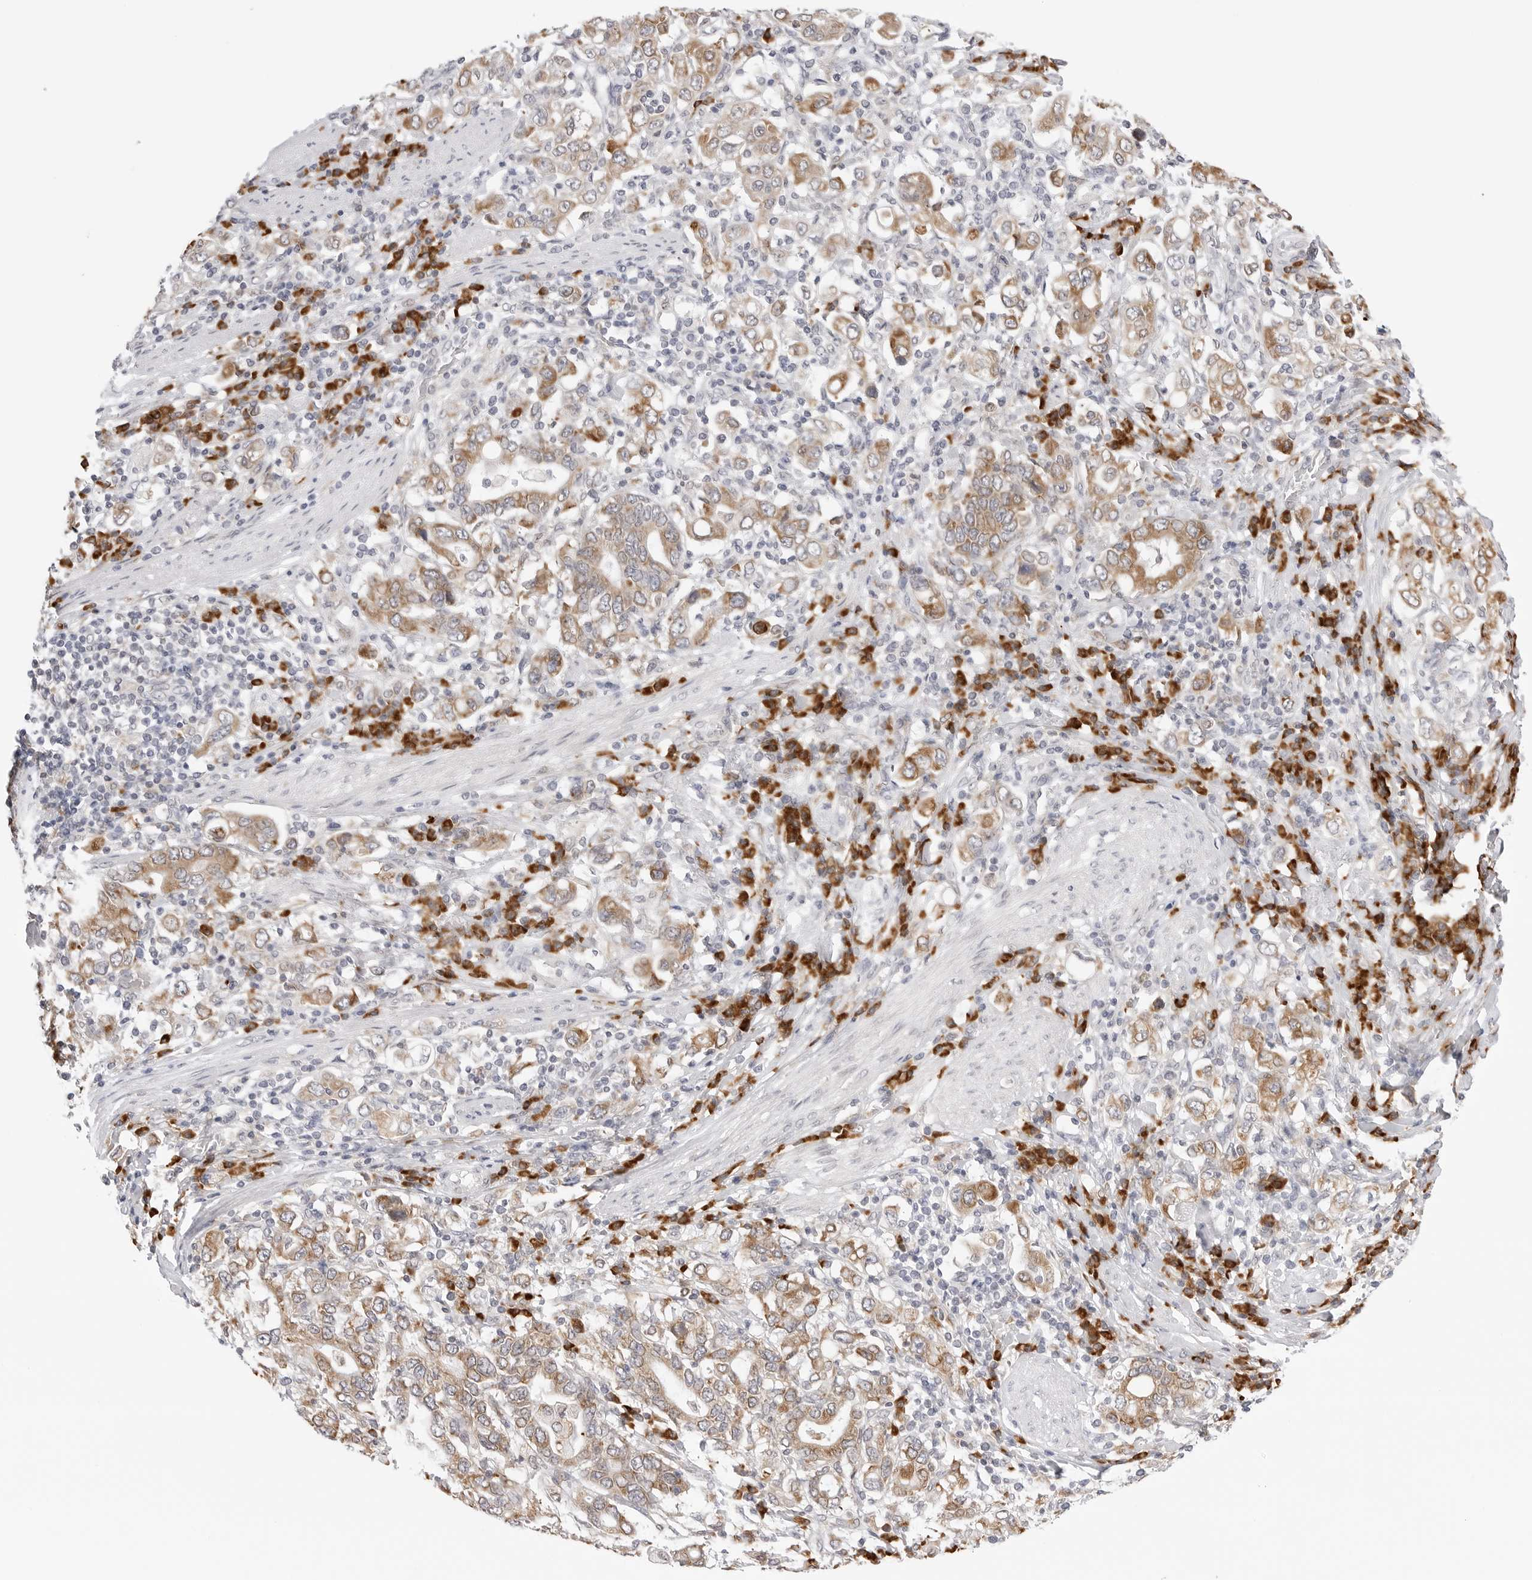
{"staining": {"intensity": "moderate", "quantity": ">75%", "location": "cytoplasmic/membranous"}, "tissue": "stomach cancer", "cell_type": "Tumor cells", "image_type": "cancer", "snomed": [{"axis": "morphology", "description": "Adenocarcinoma, NOS"}, {"axis": "topography", "description": "Stomach, upper"}], "caption": "Tumor cells exhibit moderate cytoplasmic/membranous staining in approximately >75% of cells in stomach cancer (adenocarcinoma).", "gene": "RPN1", "patient": {"sex": "male", "age": 62}}